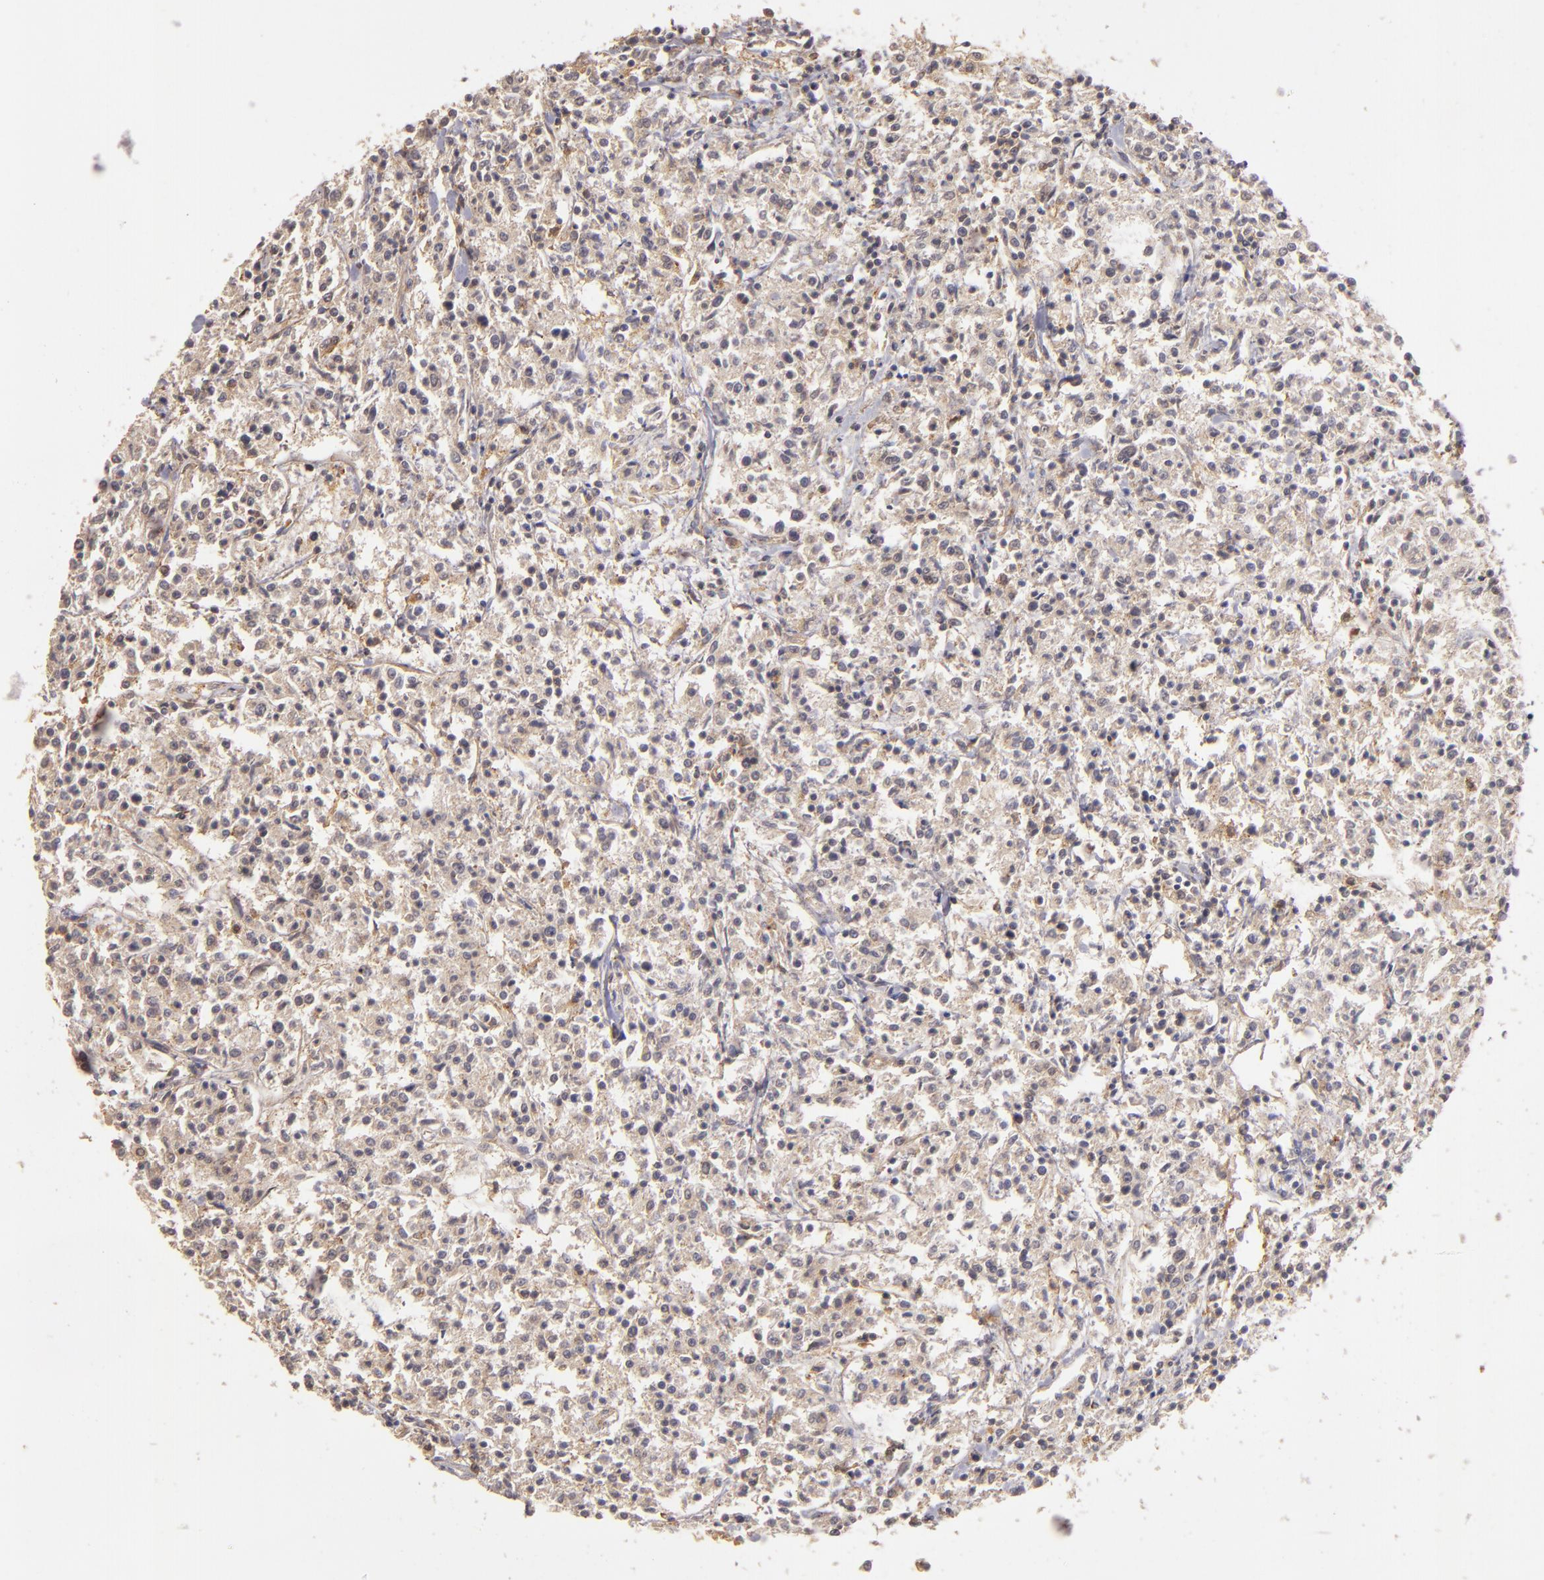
{"staining": {"intensity": "moderate", "quantity": ">75%", "location": "cytoplasmic/membranous"}, "tissue": "lymphoma", "cell_type": "Tumor cells", "image_type": "cancer", "snomed": [{"axis": "morphology", "description": "Malignant lymphoma, non-Hodgkin's type, Low grade"}, {"axis": "topography", "description": "Small intestine"}], "caption": "The micrograph displays a brown stain indicating the presence of a protein in the cytoplasmic/membranous of tumor cells in lymphoma.", "gene": "PRKCD", "patient": {"sex": "female", "age": 59}}